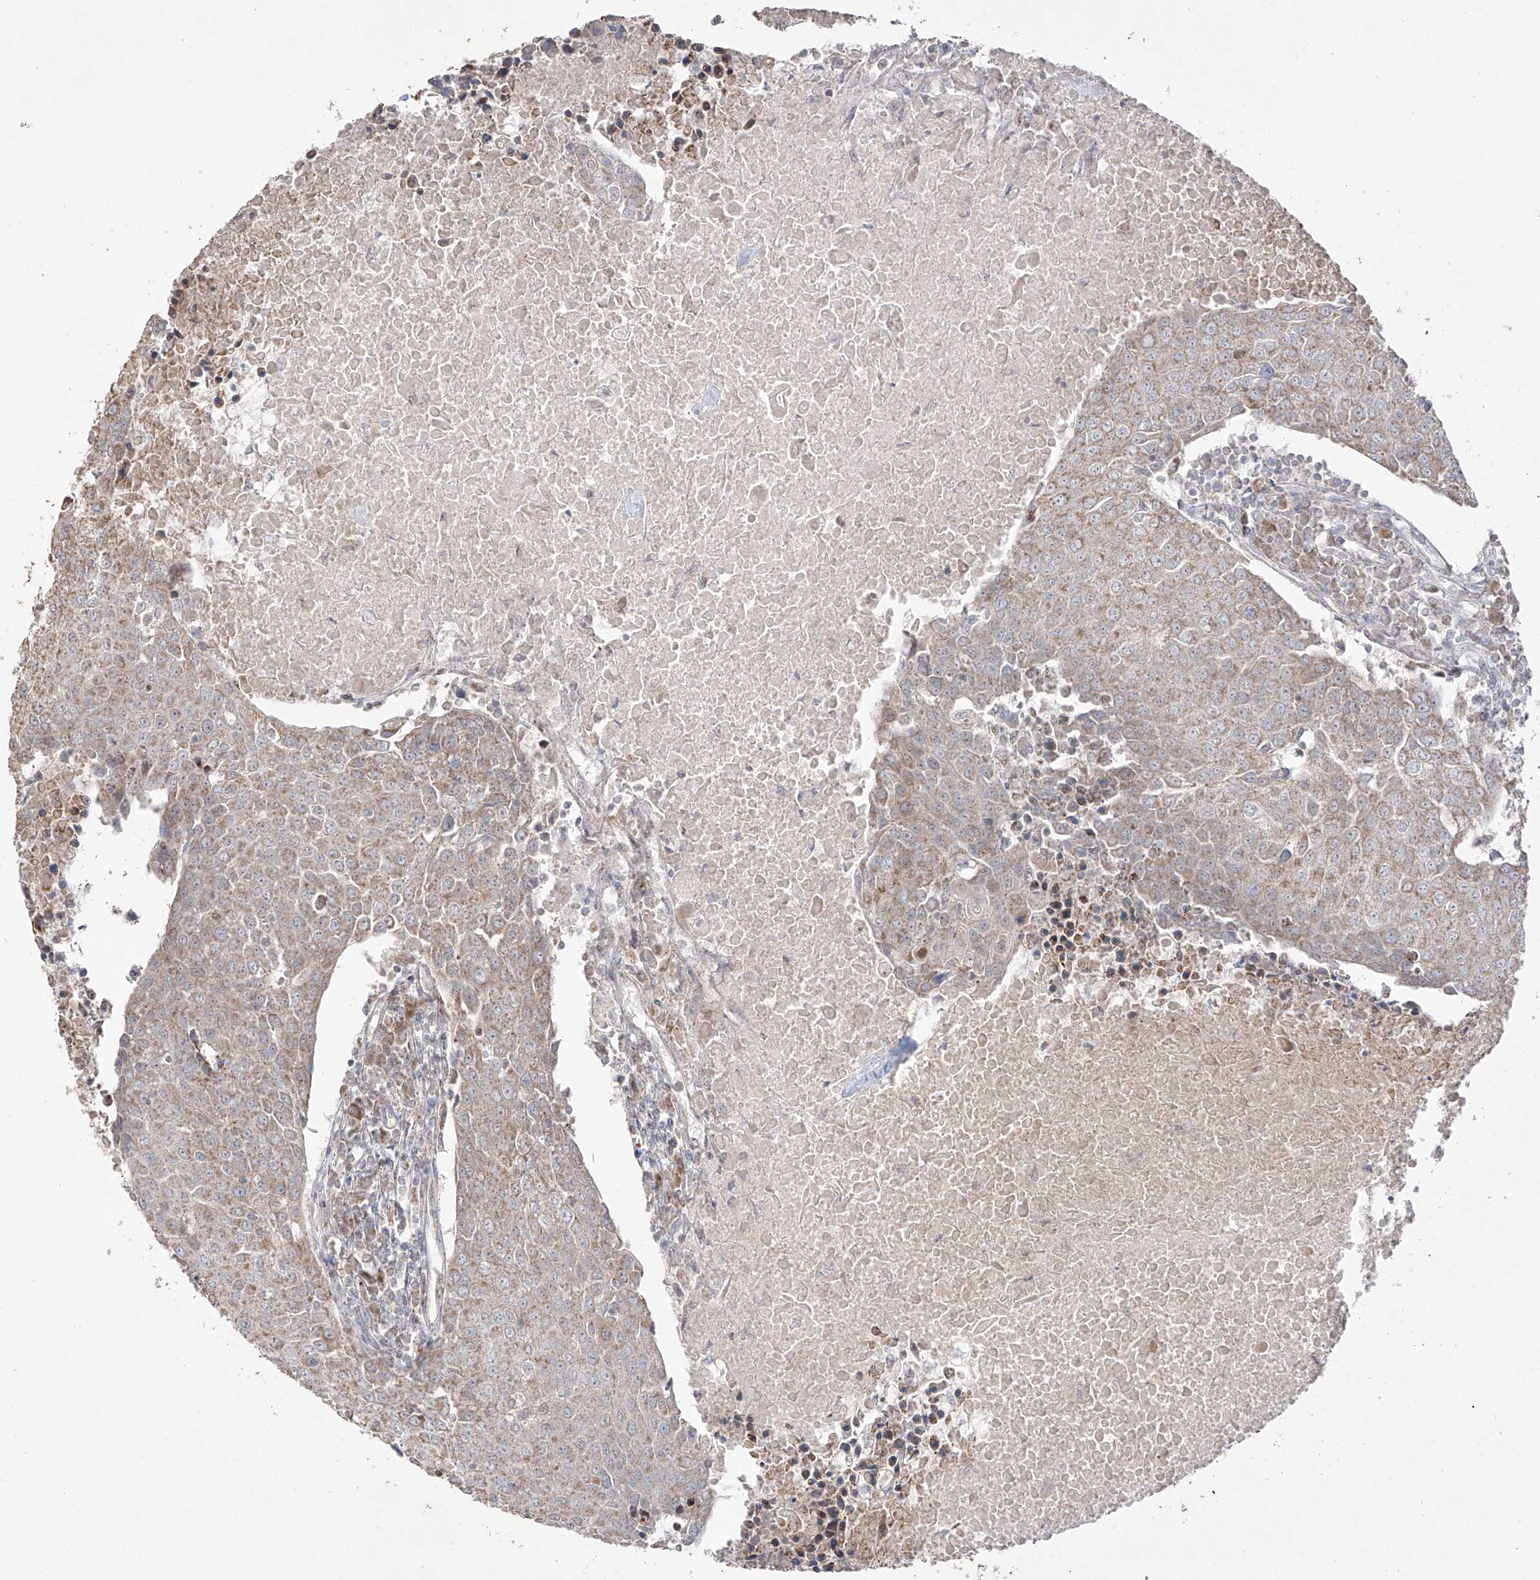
{"staining": {"intensity": "weak", "quantity": ">75%", "location": "cytoplasmic/membranous"}, "tissue": "urothelial cancer", "cell_type": "Tumor cells", "image_type": "cancer", "snomed": [{"axis": "morphology", "description": "Urothelial carcinoma, High grade"}, {"axis": "topography", "description": "Urinary bladder"}], "caption": "Immunohistochemical staining of high-grade urothelial carcinoma displays low levels of weak cytoplasmic/membranous protein positivity in approximately >75% of tumor cells. (Brightfield microscopy of DAB IHC at high magnification).", "gene": "YKT6", "patient": {"sex": "female", "age": 85}}